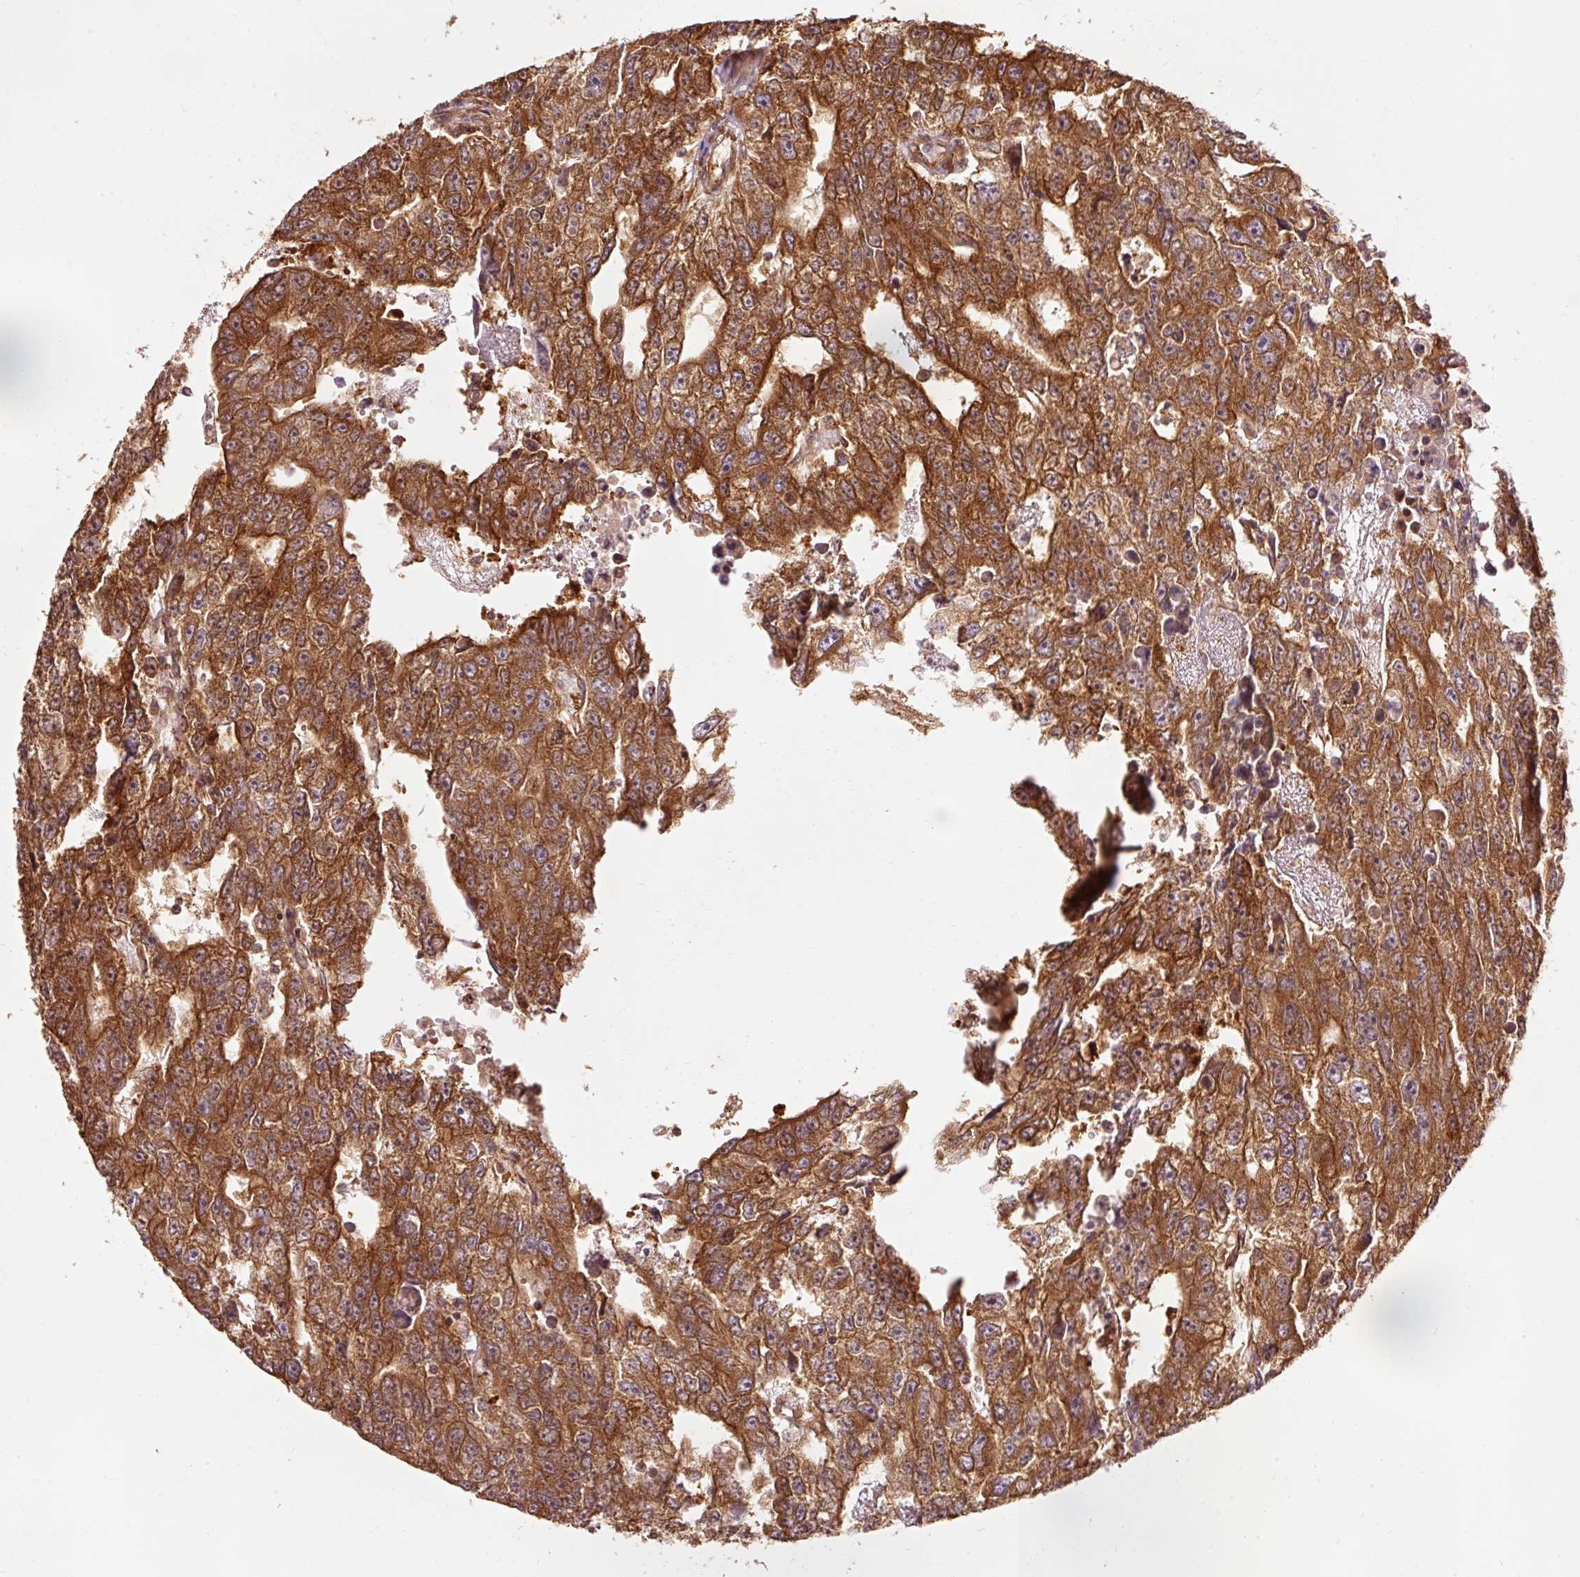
{"staining": {"intensity": "strong", "quantity": ">75%", "location": "cytoplasmic/membranous"}, "tissue": "testis cancer", "cell_type": "Tumor cells", "image_type": "cancer", "snomed": [{"axis": "morphology", "description": "Carcinoma, Embryonal, NOS"}, {"axis": "topography", "description": "Testis"}], "caption": "About >75% of tumor cells in human testis cancer show strong cytoplasmic/membranous protein expression as visualized by brown immunohistochemical staining.", "gene": "PDAP1", "patient": {"sex": "male", "age": 20}}